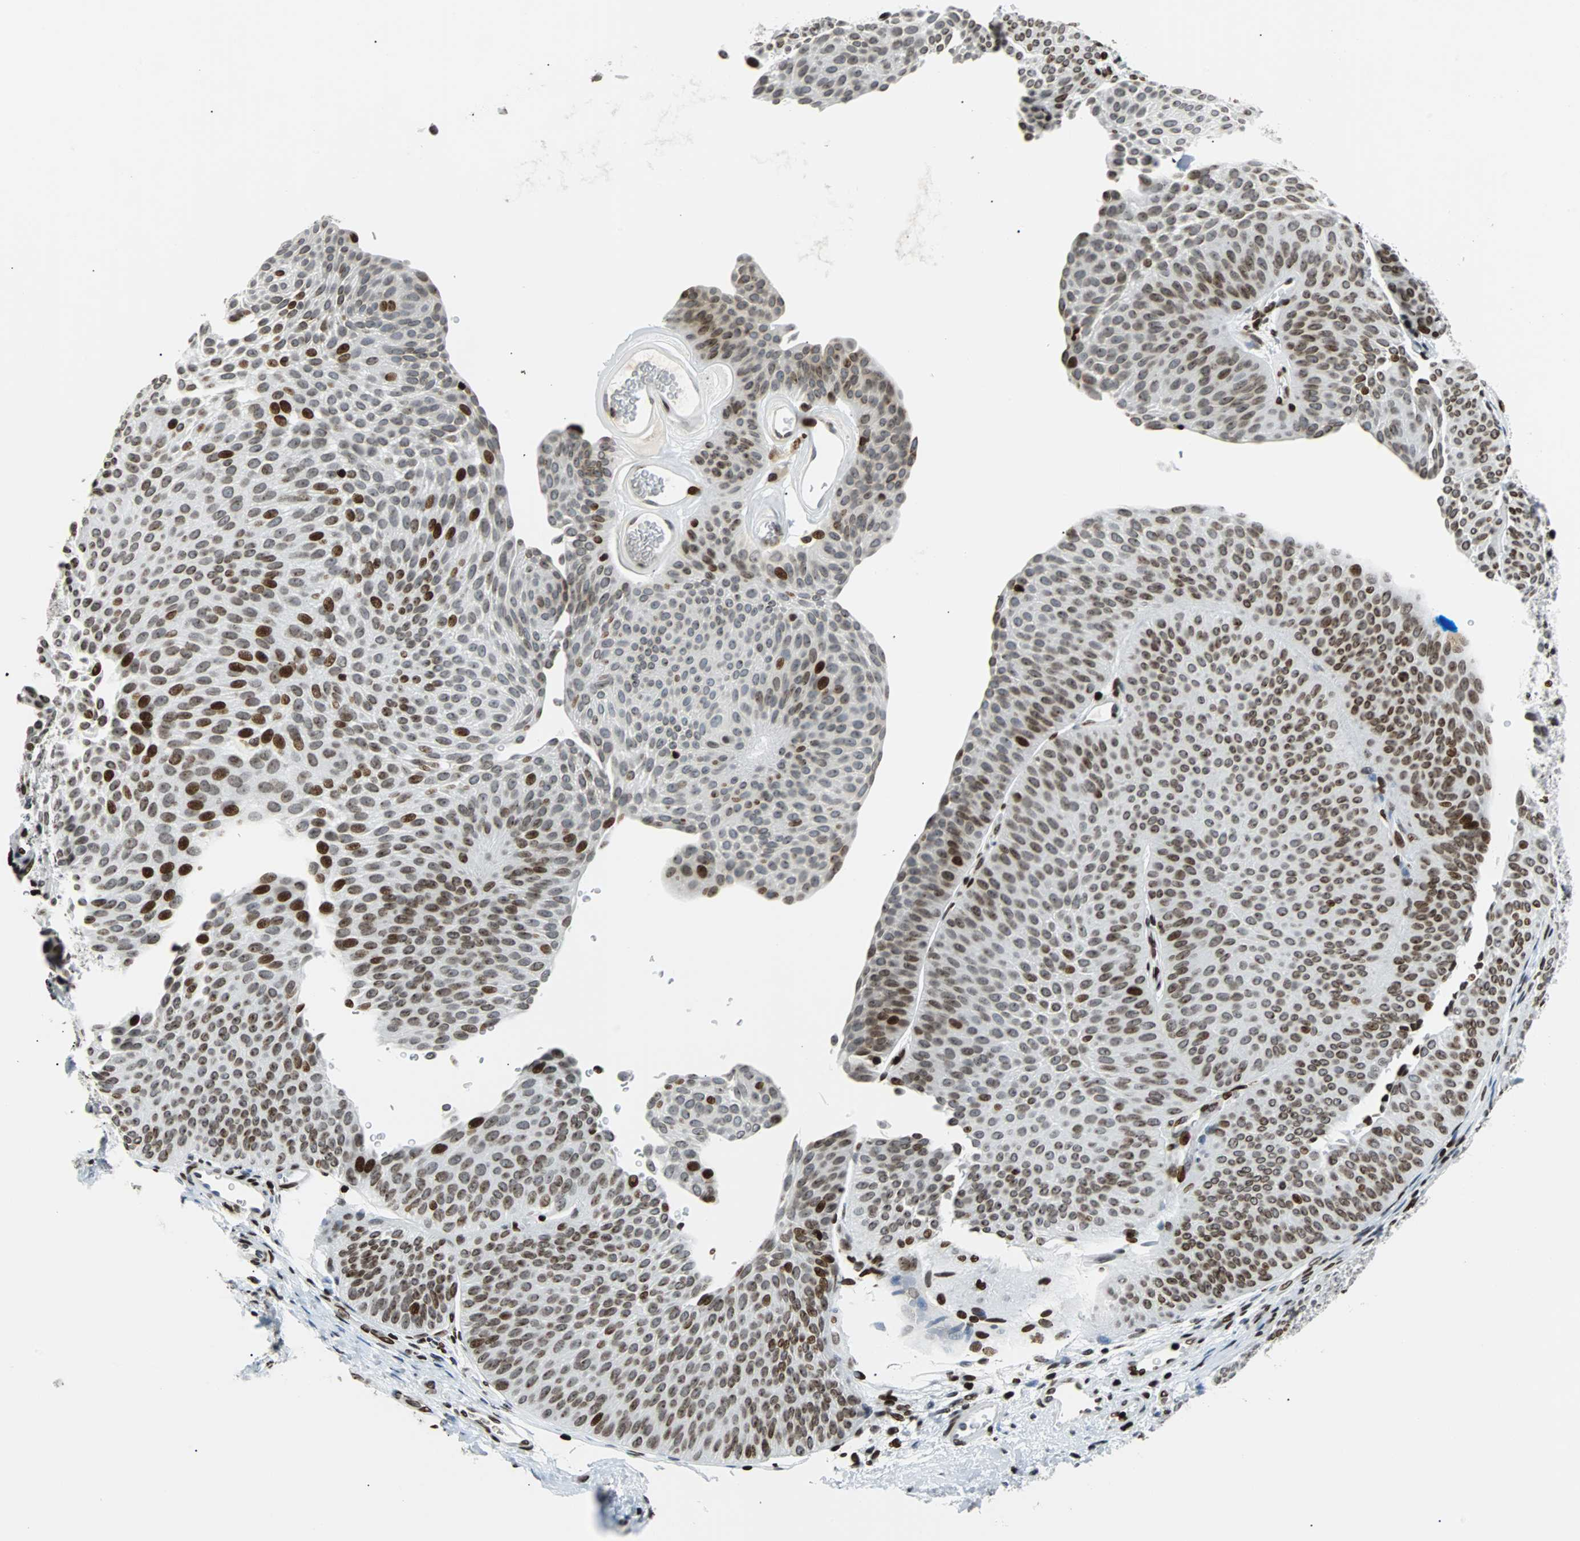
{"staining": {"intensity": "strong", "quantity": "25%-75%", "location": "nuclear"}, "tissue": "urothelial cancer", "cell_type": "Tumor cells", "image_type": "cancer", "snomed": [{"axis": "morphology", "description": "Urothelial carcinoma, Low grade"}, {"axis": "topography", "description": "Urinary bladder"}], "caption": "DAB (3,3'-diaminobenzidine) immunohistochemical staining of human low-grade urothelial carcinoma demonstrates strong nuclear protein expression in about 25%-75% of tumor cells.", "gene": "ZNF131", "patient": {"sex": "female", "age": 60}}